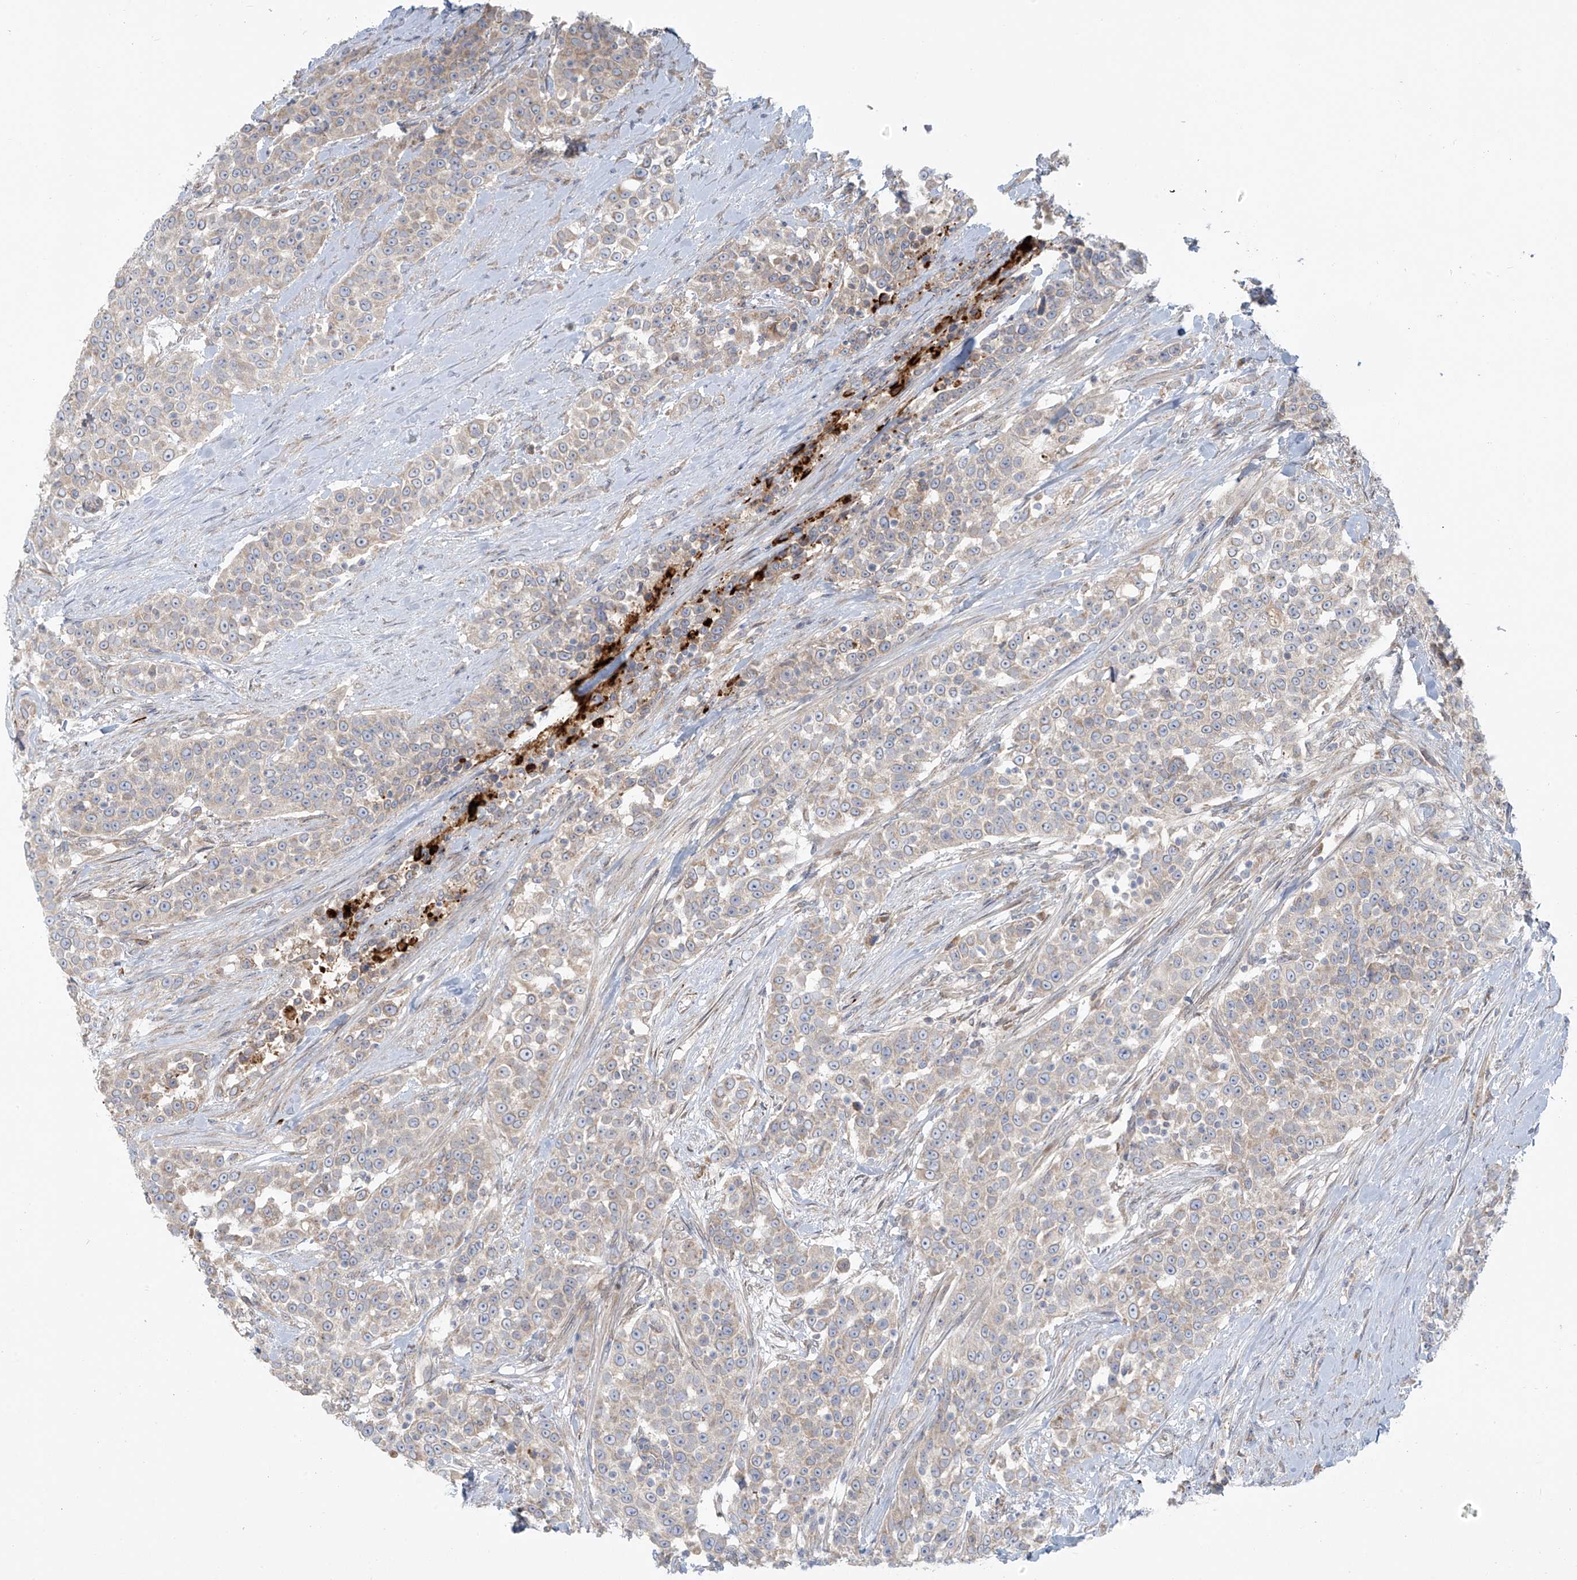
{"staining": {"intensity": "weak", "quantity": "25%-75%", "location": "cytoplasmic/membranous"}, "tissue": "urothelial cancer", "cell_type": "Tumor cells", "image_type": "cancer", "snomed": [{"axis": "morphology", "description": "Urothelial carcinoma, High grade"}, {"axis": "topography", "description": "Urinary bladder"}], "caption": "About 25%-75% of tumor cells in human urothelial cancer display weak cytoplasmic/membranous protein staining as visualized by brown immunohistochemical staining.", "gene": "LZTS3", "patient": {"sex": "female", "age": 80}}